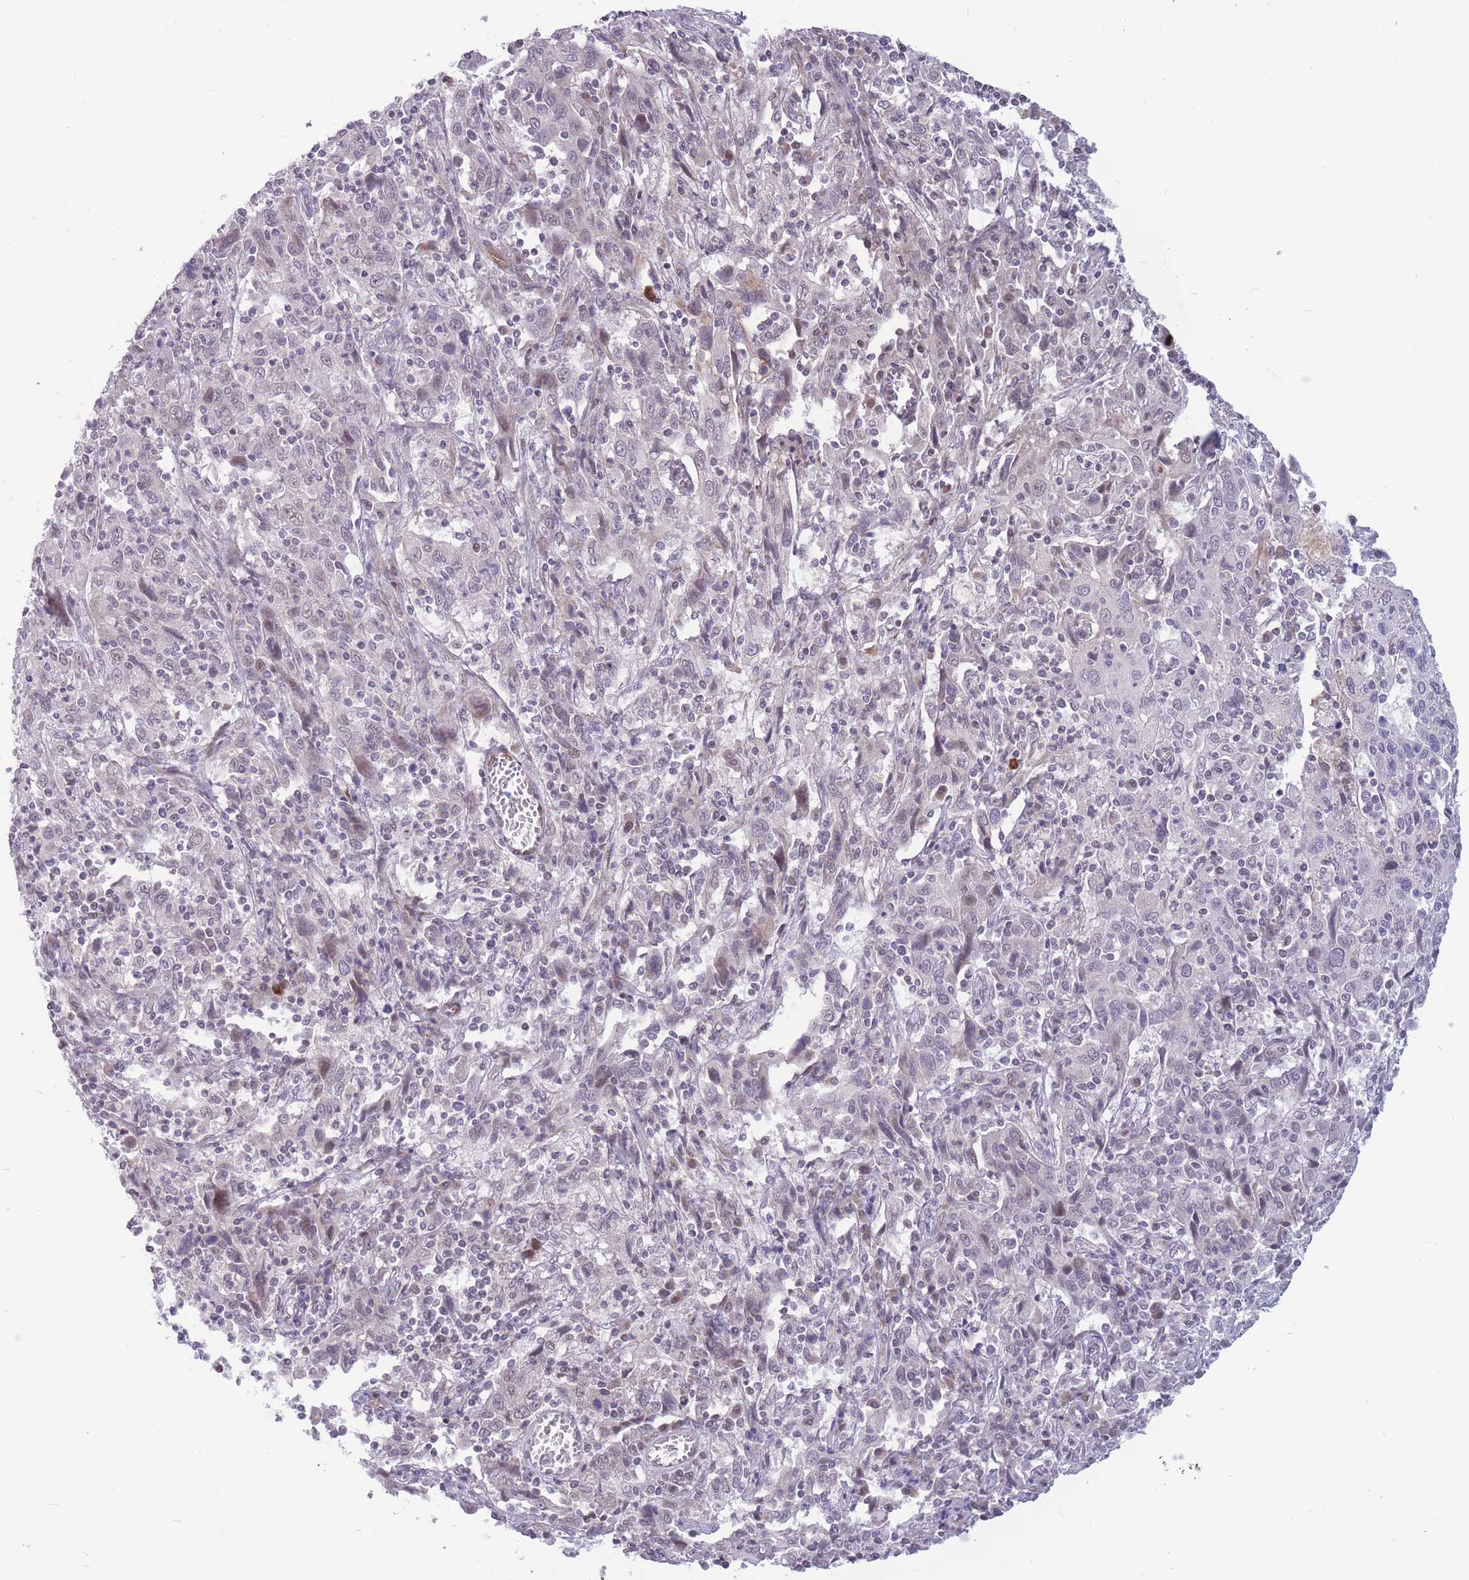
{"staining": {"intensity": "weak", "quantity": "<25%", "location": "nuclear"}, "tissue": "cervical cancer", "cell_type": "Tumor cells", "image_type": "cancer", "snomed": [{"axis": "morphology", "description": "Squamous cell carcinoma, NOS"}, {"axis": "topography", "description": "Cervix"}], "caption": "Immunohistochemistry (IHC) of cervical cancer (squamous cell carcinoma) shows no expression in tumor cells.", "gene": "ADD2", "patient": {"sex": "female", "age": 46}}